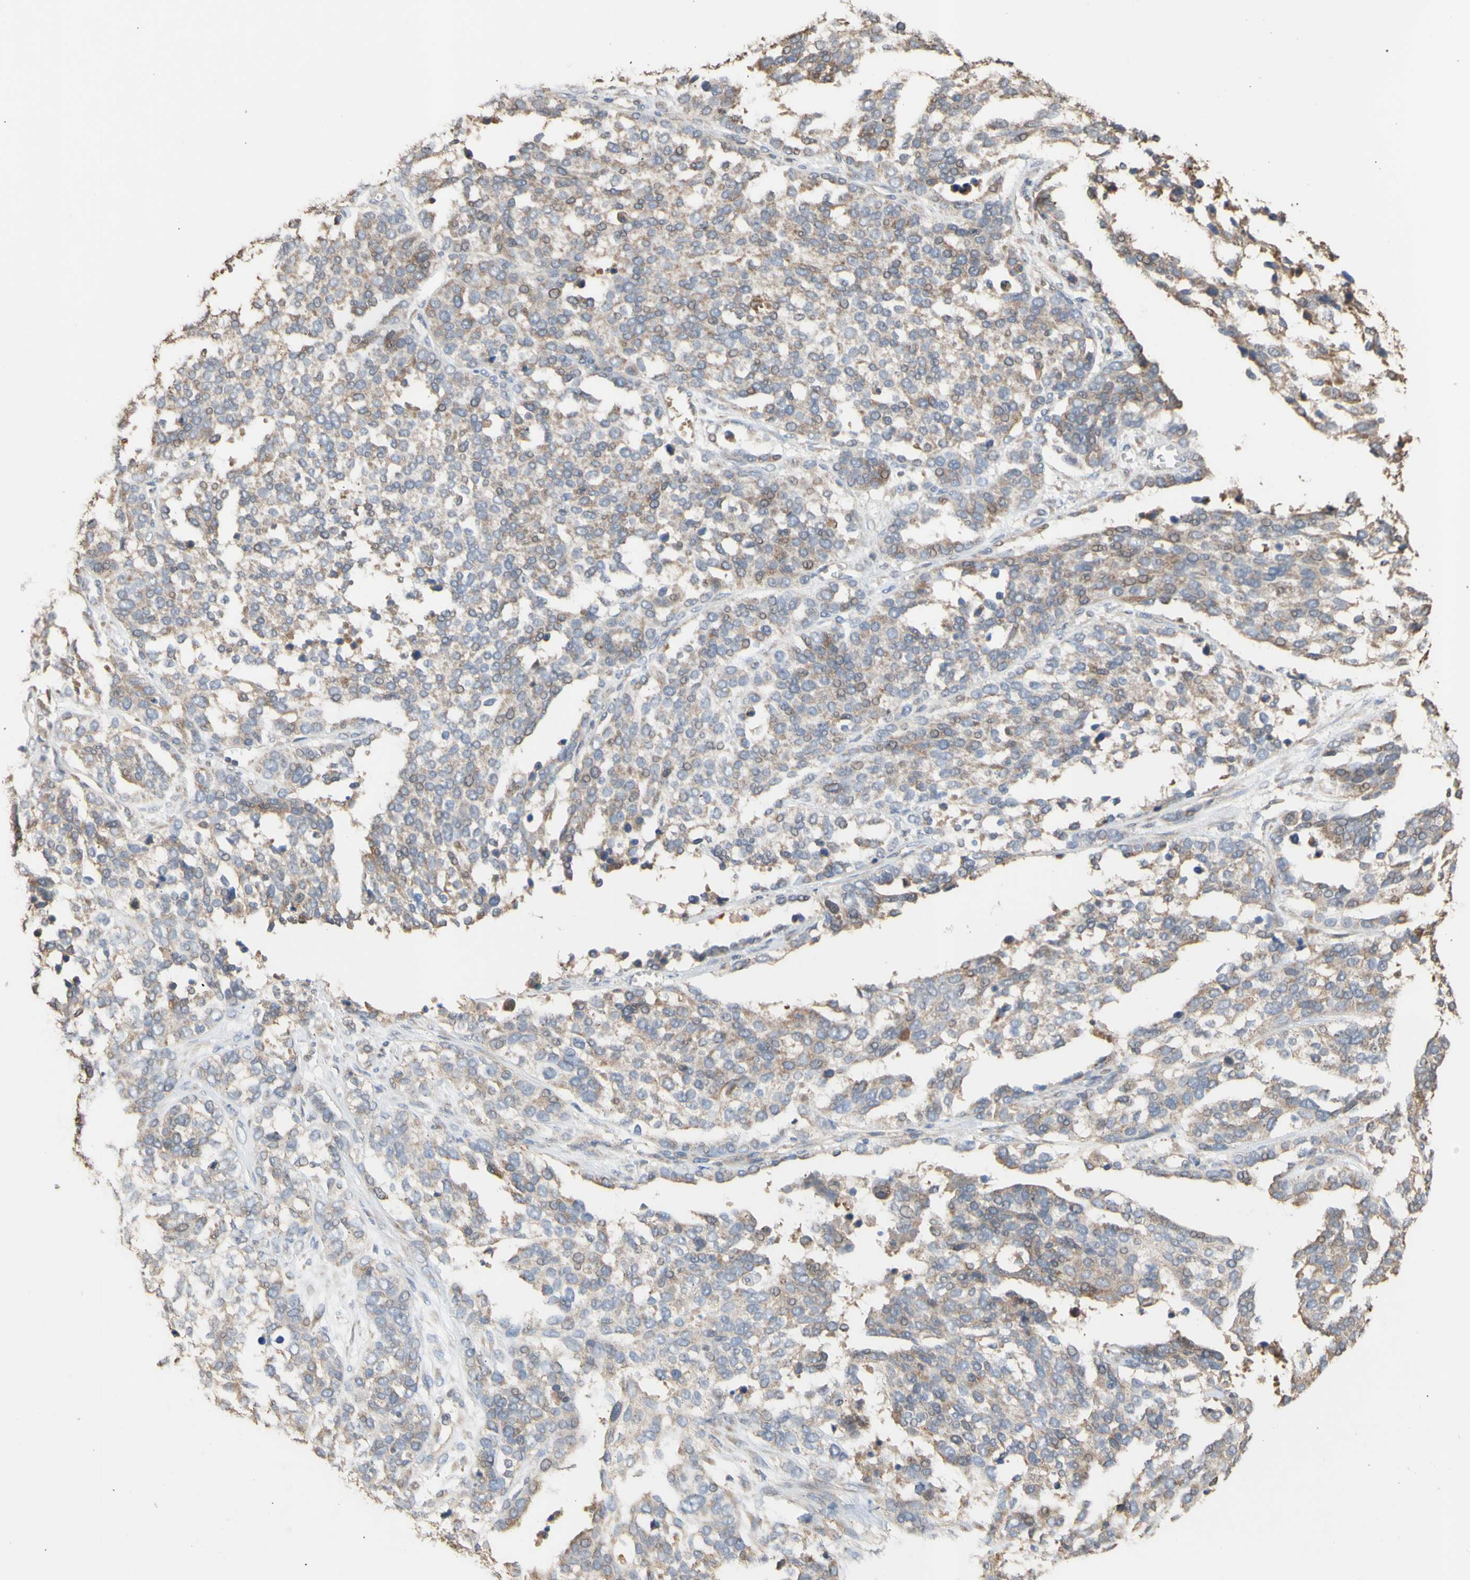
{"staining": {"intensity": "moderate", "quantity": "<25%", "location": "cytoplasmic/membranous"}, "tissue": "ovarian cancer", "cell_type": "Tumor cells", "image_type": "cancer", "snomed": [{"axis": "morphology", "description": "Cystadenocarcinoma, serous, NOS"}, {"axis": "topography", "description": "Ovary"}], "caption": "Protein staining by IHC displays moderate cytoplasmic/membranous positivity in about <25% of tumor cells in serous cystadenocarcinoma (ovarian). (DAB (3,3'-diaminobenzidine) IHC with brightfield microscopy, high magnification).", "gene": "NECTIN3", "patient": {"sex": "female", "age": 44}}